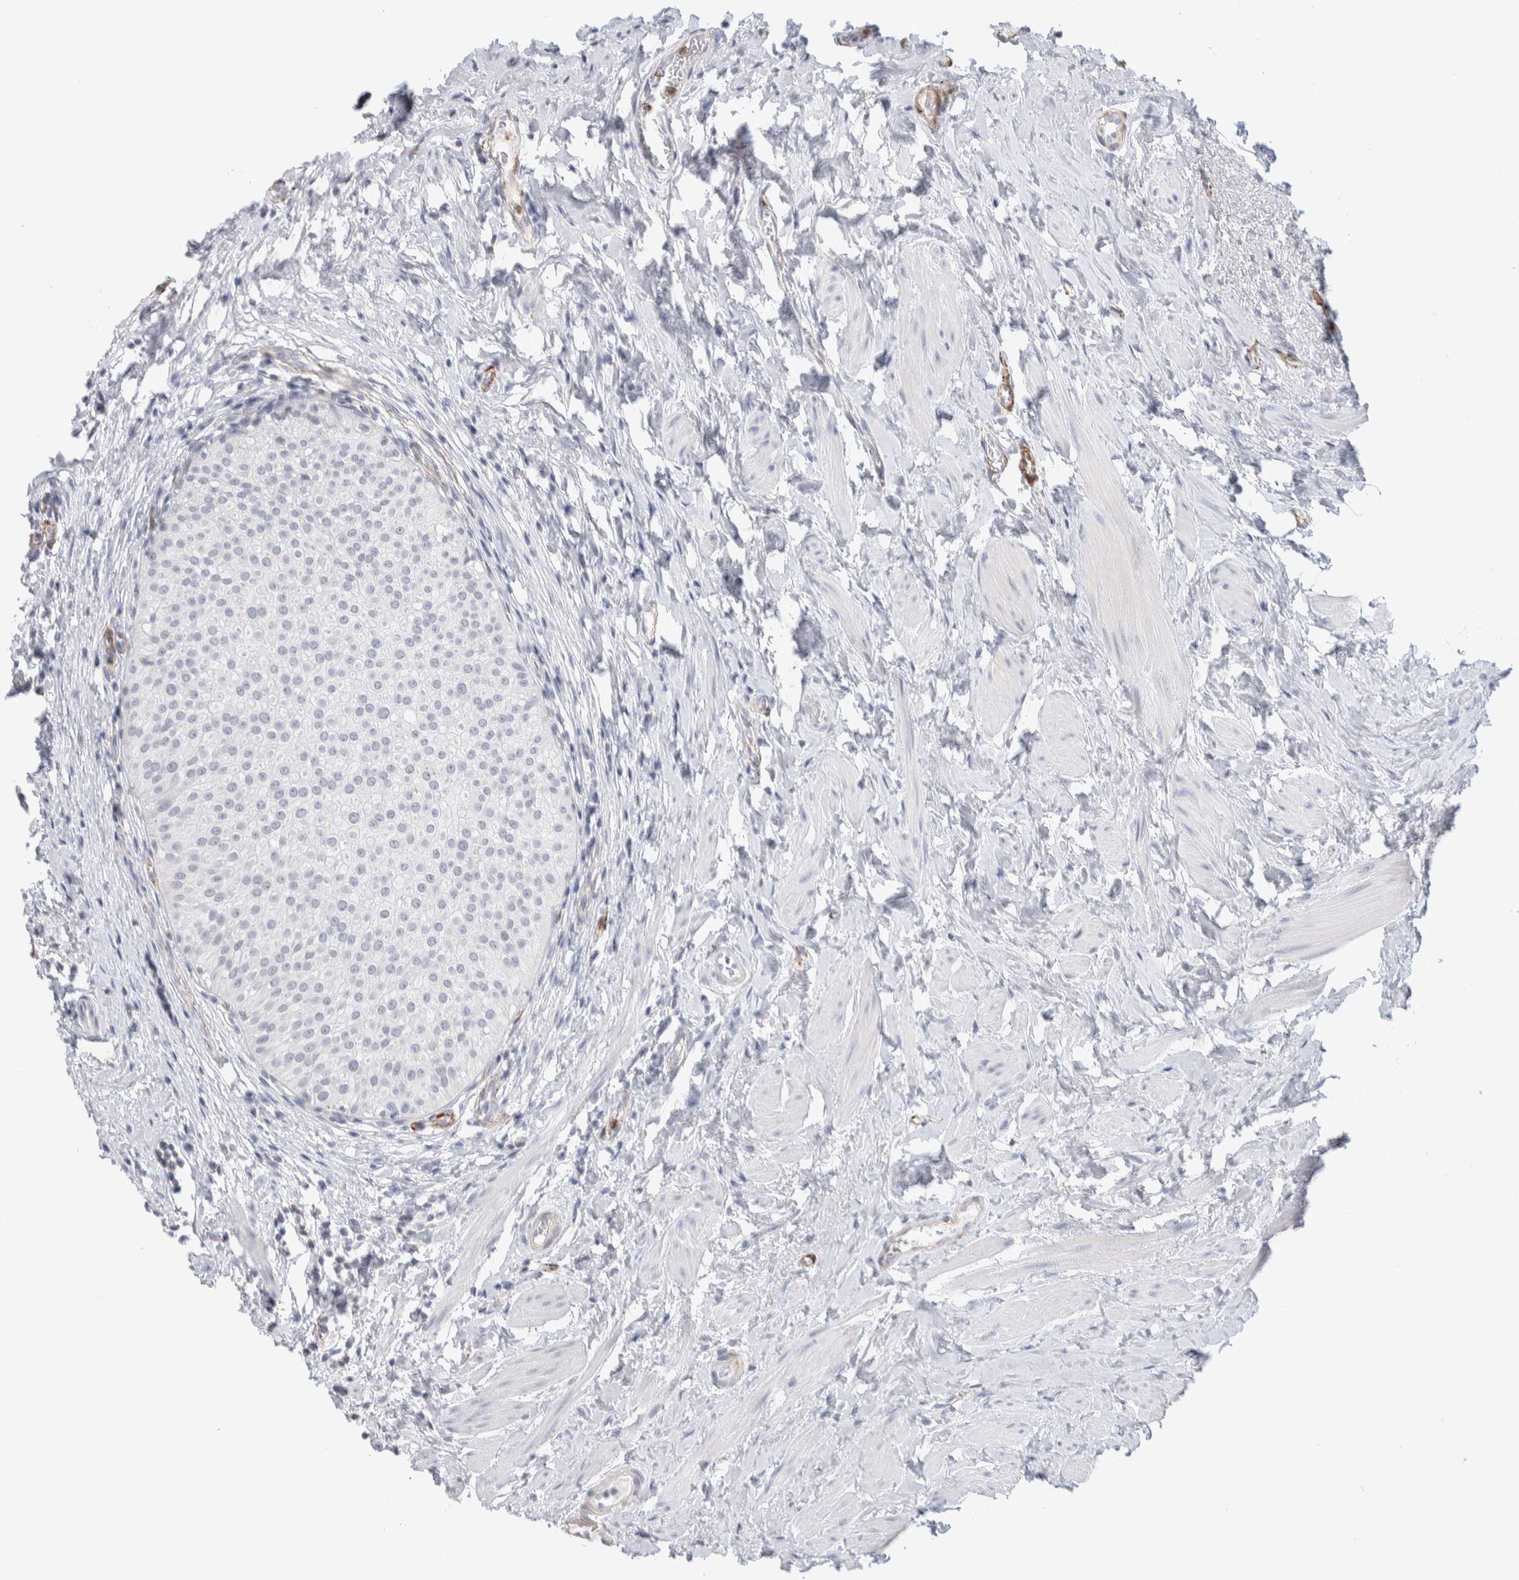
{"staining": {"intensity": "negative", "quantity": "none", "location": "none"}, "tissue": "urothelial cancer", "cell_type": "Tumor cells", "image_type": "cancer", "snomed": [{"axis": "morphology", "description": "Normal tissue, NOS"}, {"axis": "morphology", "description": "Urothelial carcinoma, Low grade"}, {"axis": "topography", "description": "Smooth muscle"}, {"axis": "topography", "description": "Urinary bladder"}], "caption": "High power microscopy micrograph of an IHC histopathology image of low-grade urothelial carcinoma, revealing no significant staining in tumor cells.", "gene": "SEPTIN4", "patient": {"sex": "male", "age": 60}}